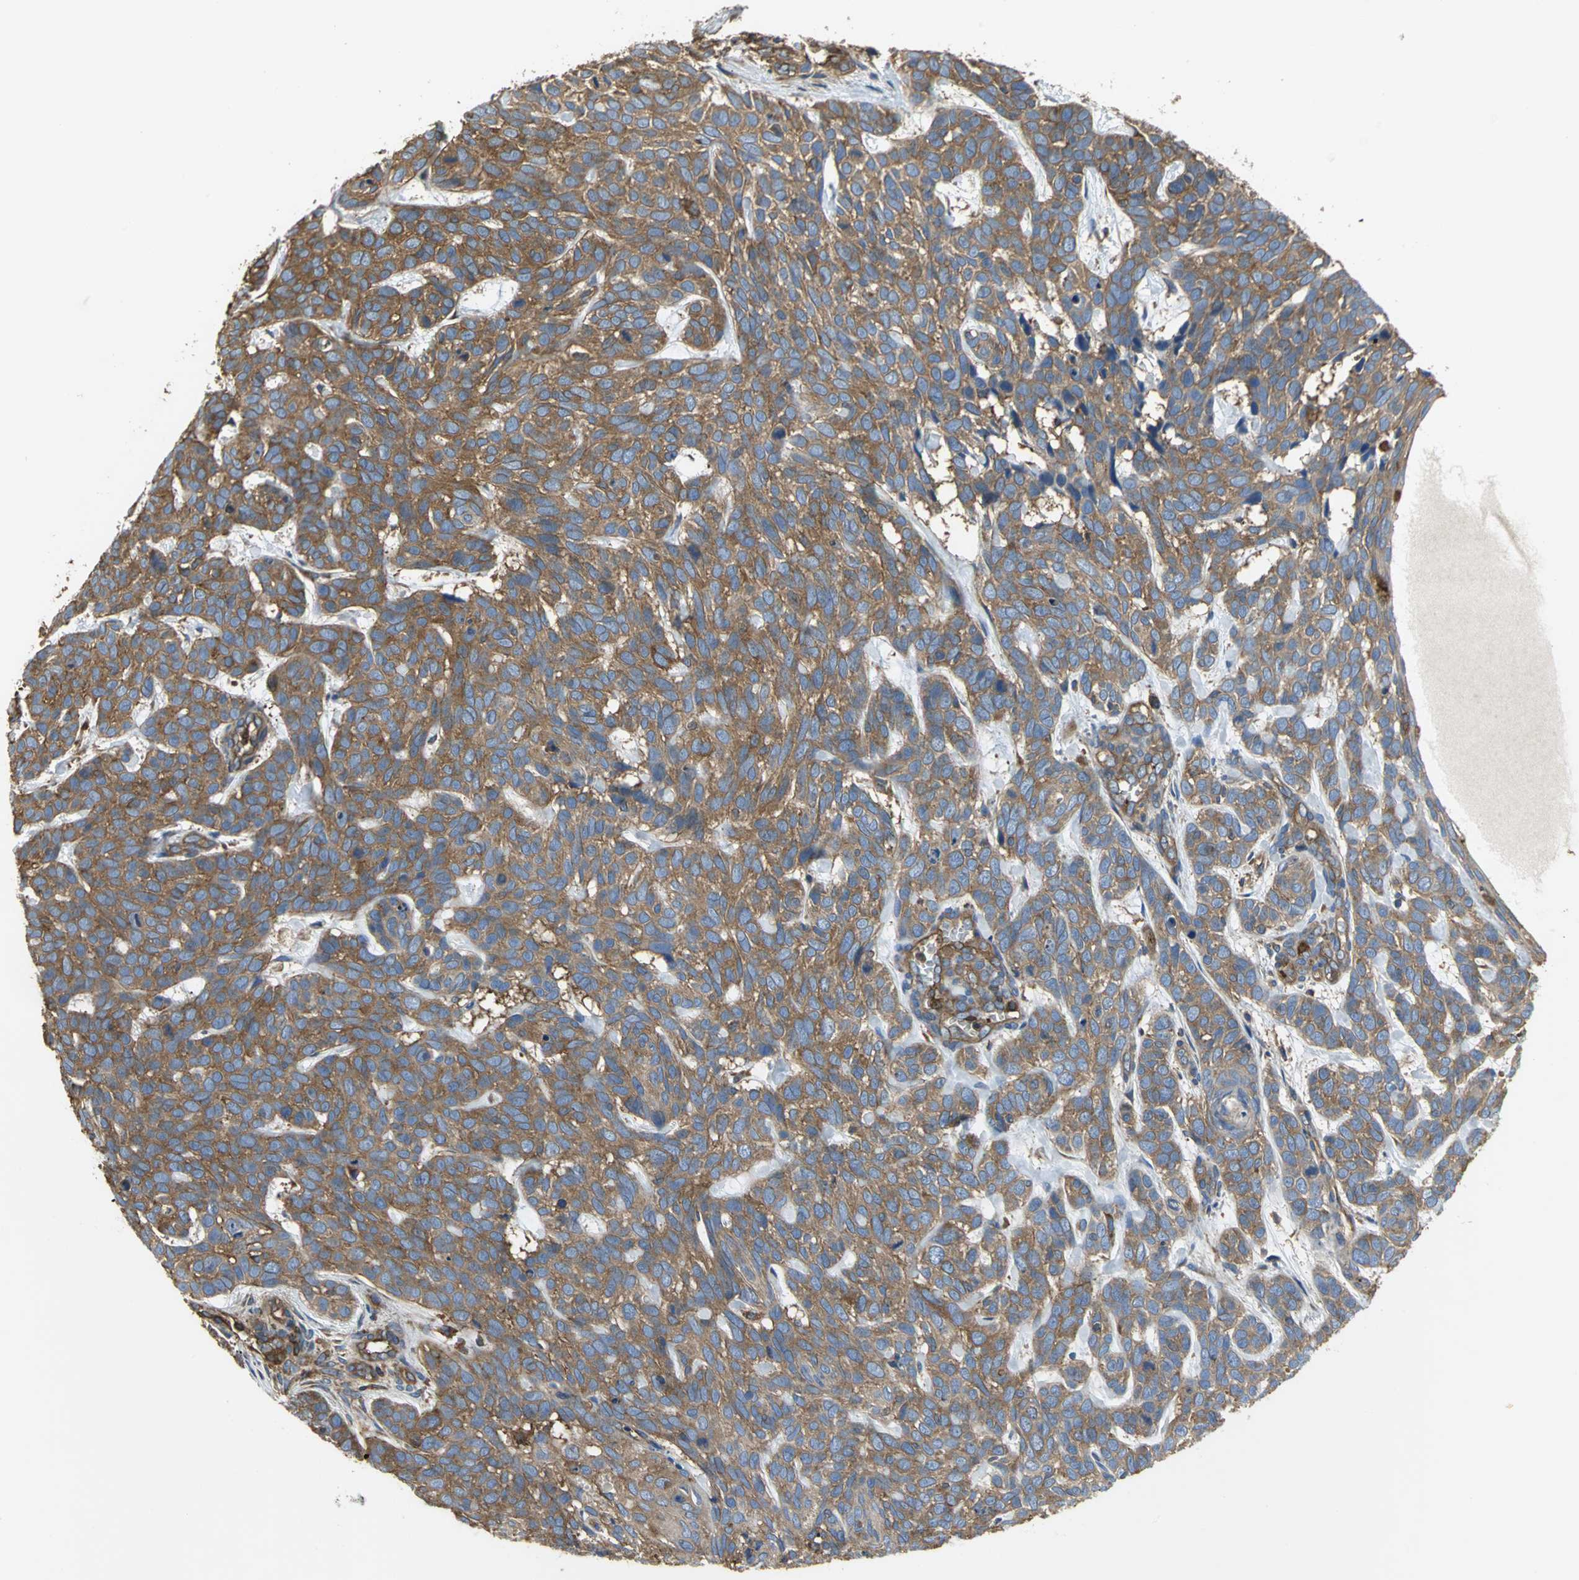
{"staining": {"intensity": "moderate", "quantity": ">75%", "location": "cytoplasmic/membranous"}, "tissue": "skin cancer", "cell_type": "Tumor cells", "image_type": "cancer", "snomed": [{"axis": "morphology", "description": "Basal cell carcinoma"}, {"axis": "topography", "description": "Skin"}], "caption": "Immunohistochemical staining of human skin cancer (basal cell carcinoma) exhibits moderate cytoplasmic/membranous protein expression in about >75% of tumor cells.", "gene": "TLN1", "patient": {"sex": "male", "age": 87}}